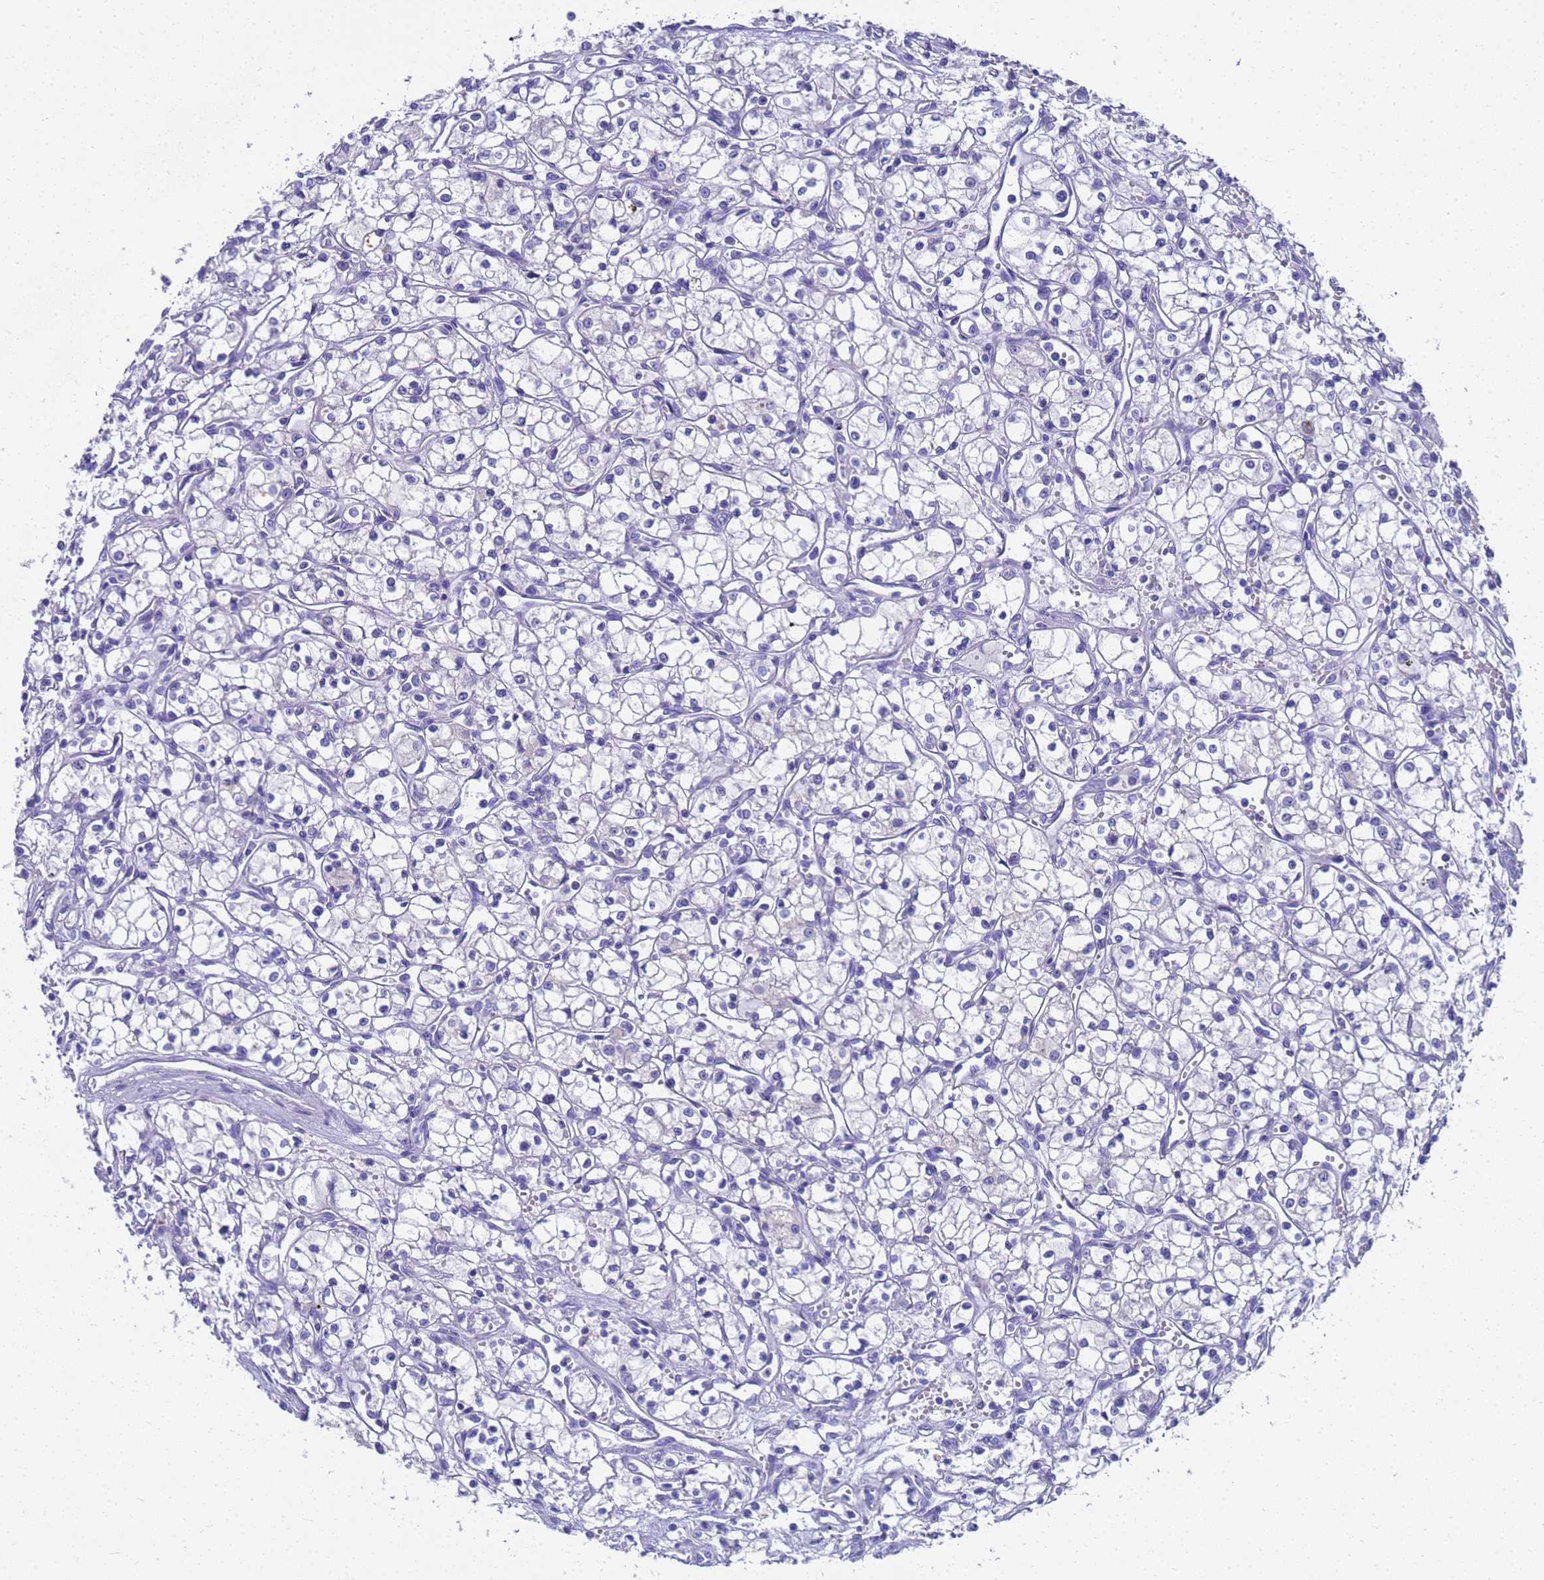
{"staining": {"intensity": "negative", "quantity": "none", "location": "none"}, "tissue": "renal cancer", "cell_type": "Tumor cells", "image_type": "cancer", "snomed": [{"axis": "morphology", "description": "Adenocarcinoma, NOS"}, {"axis": "topography", "description": "Kidney"}], "caption": "The histopathology image exhibits no staining of tumor cells in adenocarcinoma (renal). The staining is performed using DAB (3,3'-diaminobenzidine) brown chromogen with nuclei counter-stained in using hematoxylin.", "gene": "MS4A13", "patient": {"sex": "male", "age": 59}}